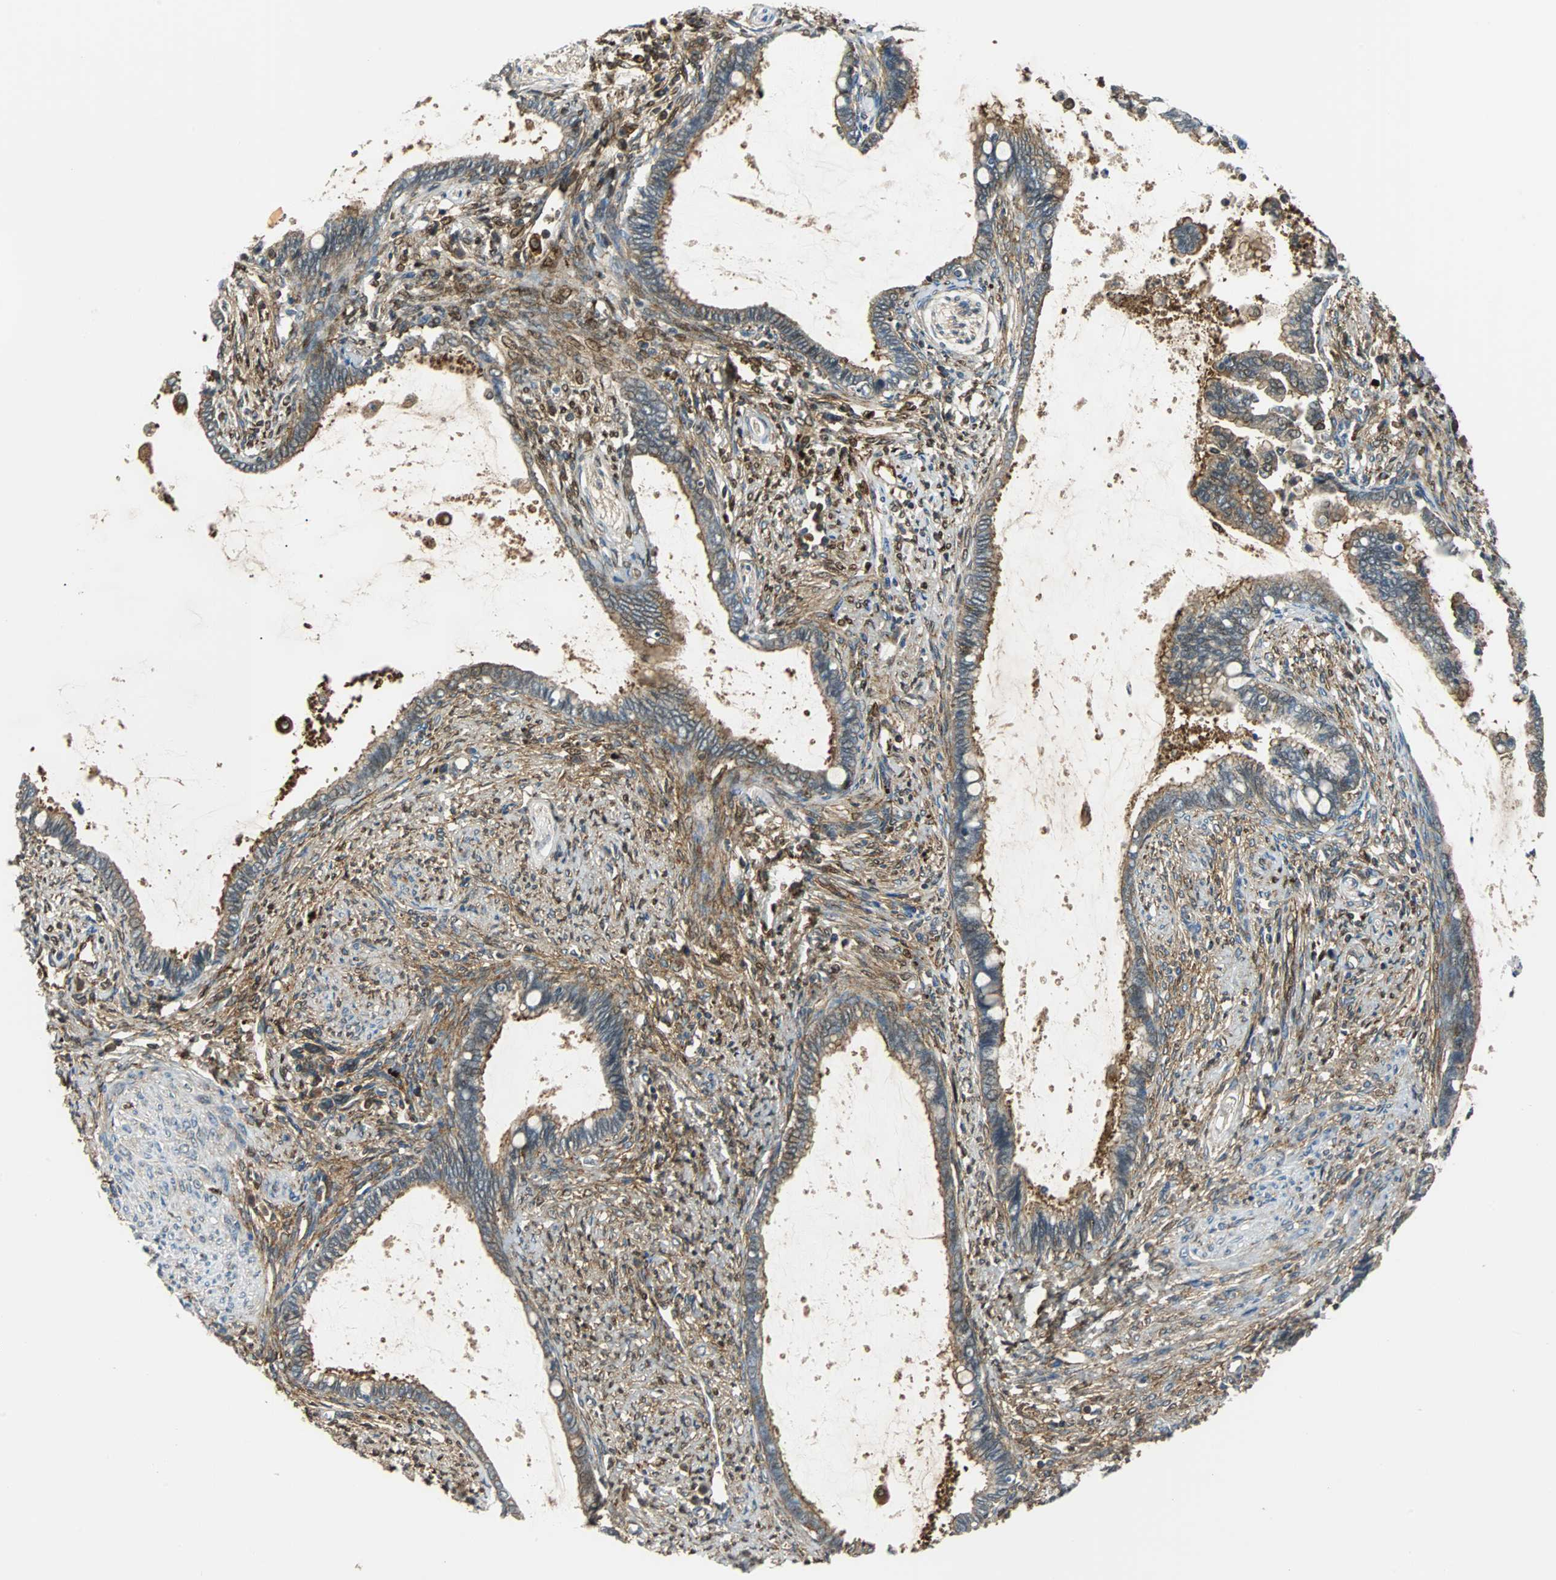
{"staining": {"intensity": "moderate", "quantity": ">75%", "location": "cytoplasmic/membranous"}, "tissue": "cervical cancer", "cell_type": "Tumor cells", "image_type": "cancer", "snomed": [{"axis": "morphology", "description": "Adenocarcinoma, NOS"}, {"axis": "topography", "description": "Cervix"}], "caption": "Cervical cancer stained with a brown dye displays moderate cytoplasmic/membranous positive positivity in approximately >75% of tumor cells.", "gene": "RELA", "patient": {"sex": "female", "age": 44}}